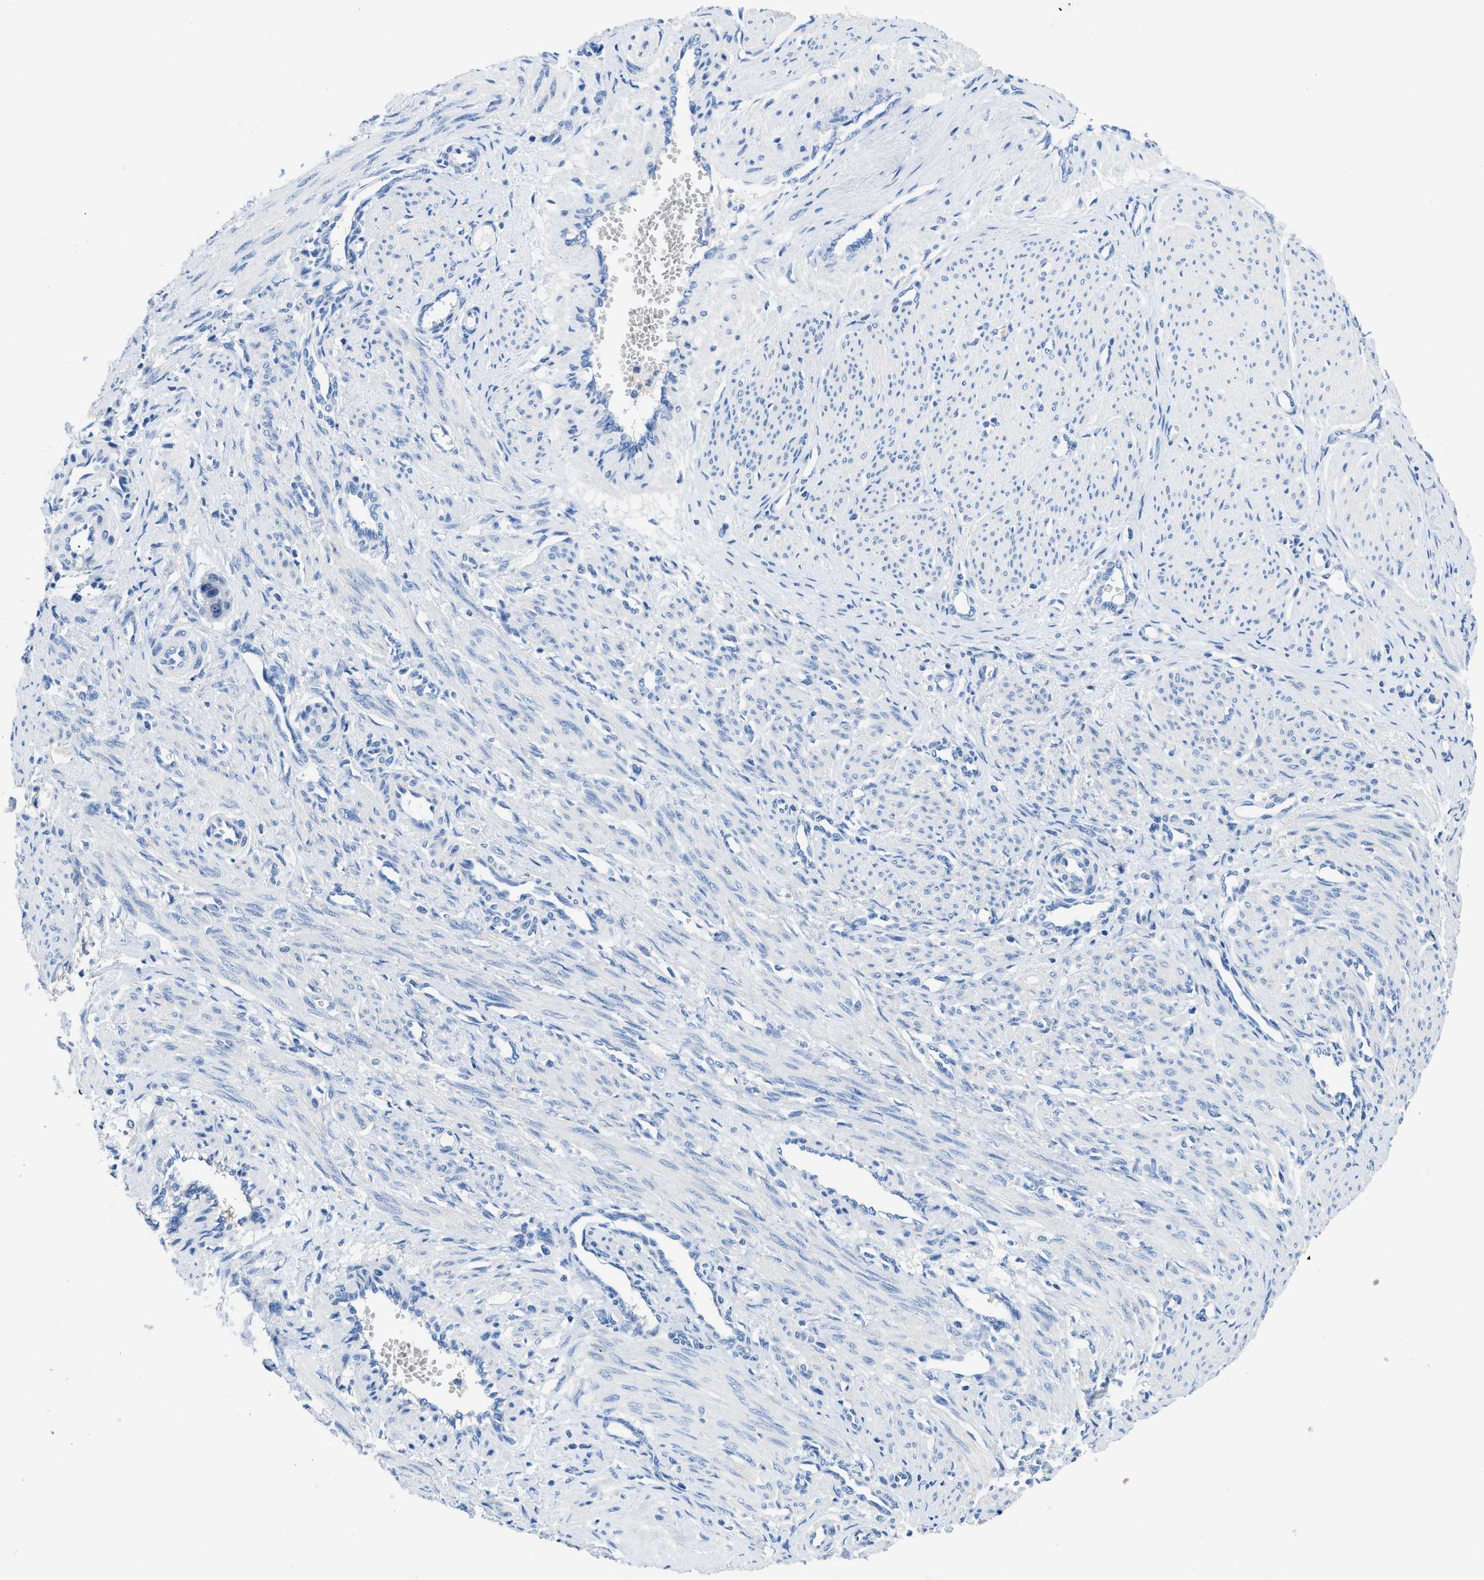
{"staining": {"intensity": "negative", "quantity": "none", "location": "none"}, "tissue": "smooth muscle", "cell_type": "Smooth muscle cells", "image_type": "normal", "snomed": [{"axis": "morphology", "description": "Normal tissue, NOS"}, {"axis": "topography", "description": "Endometrium"}], "caption": "Protein analysis of benign smooth muscle displays no significant staining in smooth muscle cells. (DAB (3,3'-diaminobenzidine) immunohistochemistry, high magnification).", "gene": "NEB", "patient": {"sex": "female", "age": 33}}